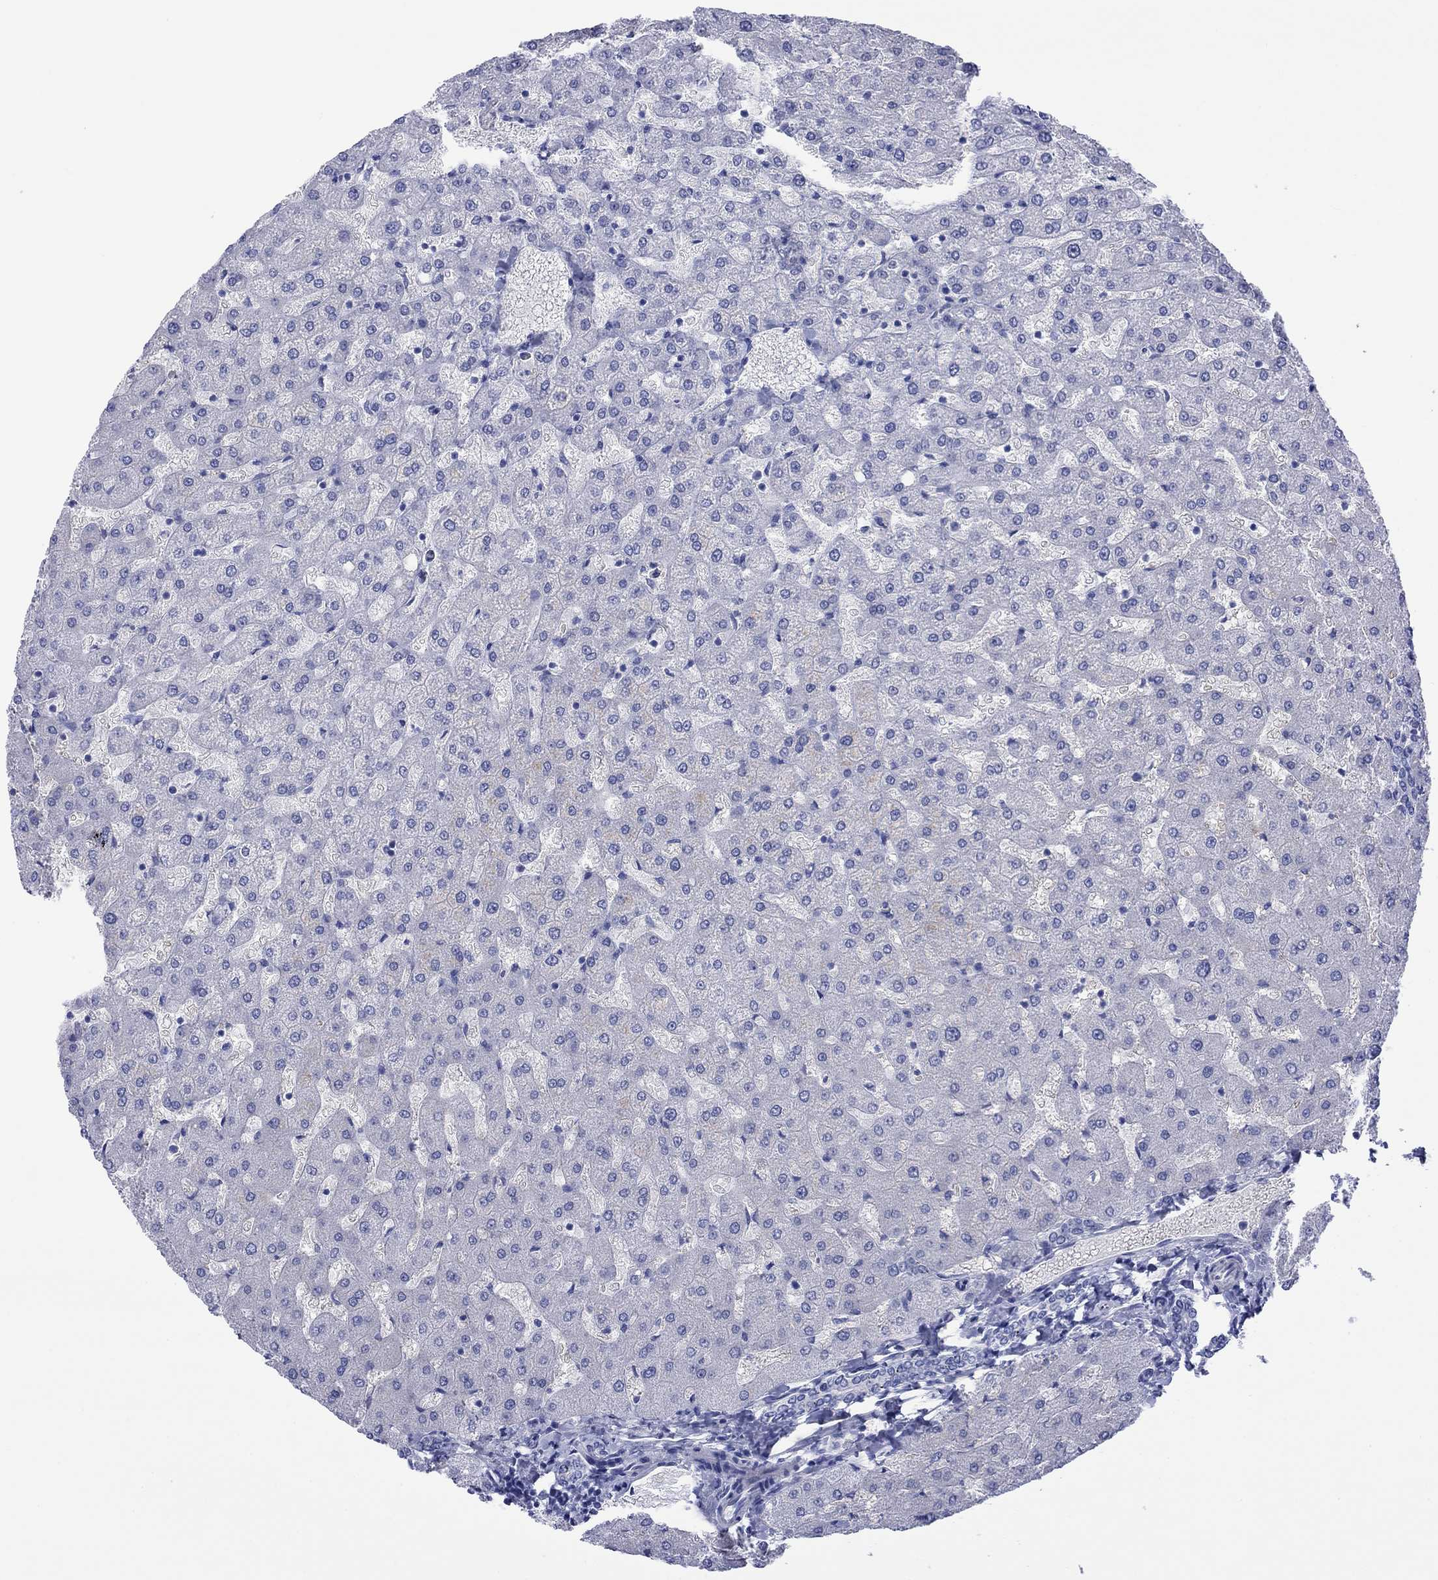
{"staining": {"intensity": "negative", "quantity": "none", "location": "none"}, "tissue": "liver", "cell_type": "Cholangiocytes", "image_type": "normal", "snomed": [{"axis": "morphology", "description": "Normal tissue, NOS"}, {"axis": "topography", "description": "Liver"}], "caption": "IHC histopathology image of unremarkable human liver stained for a protein (brown), which displays no positivity in cholangiocytes.", "gene": "MLANA", "patient": {"sex": "female", "age": 50}}